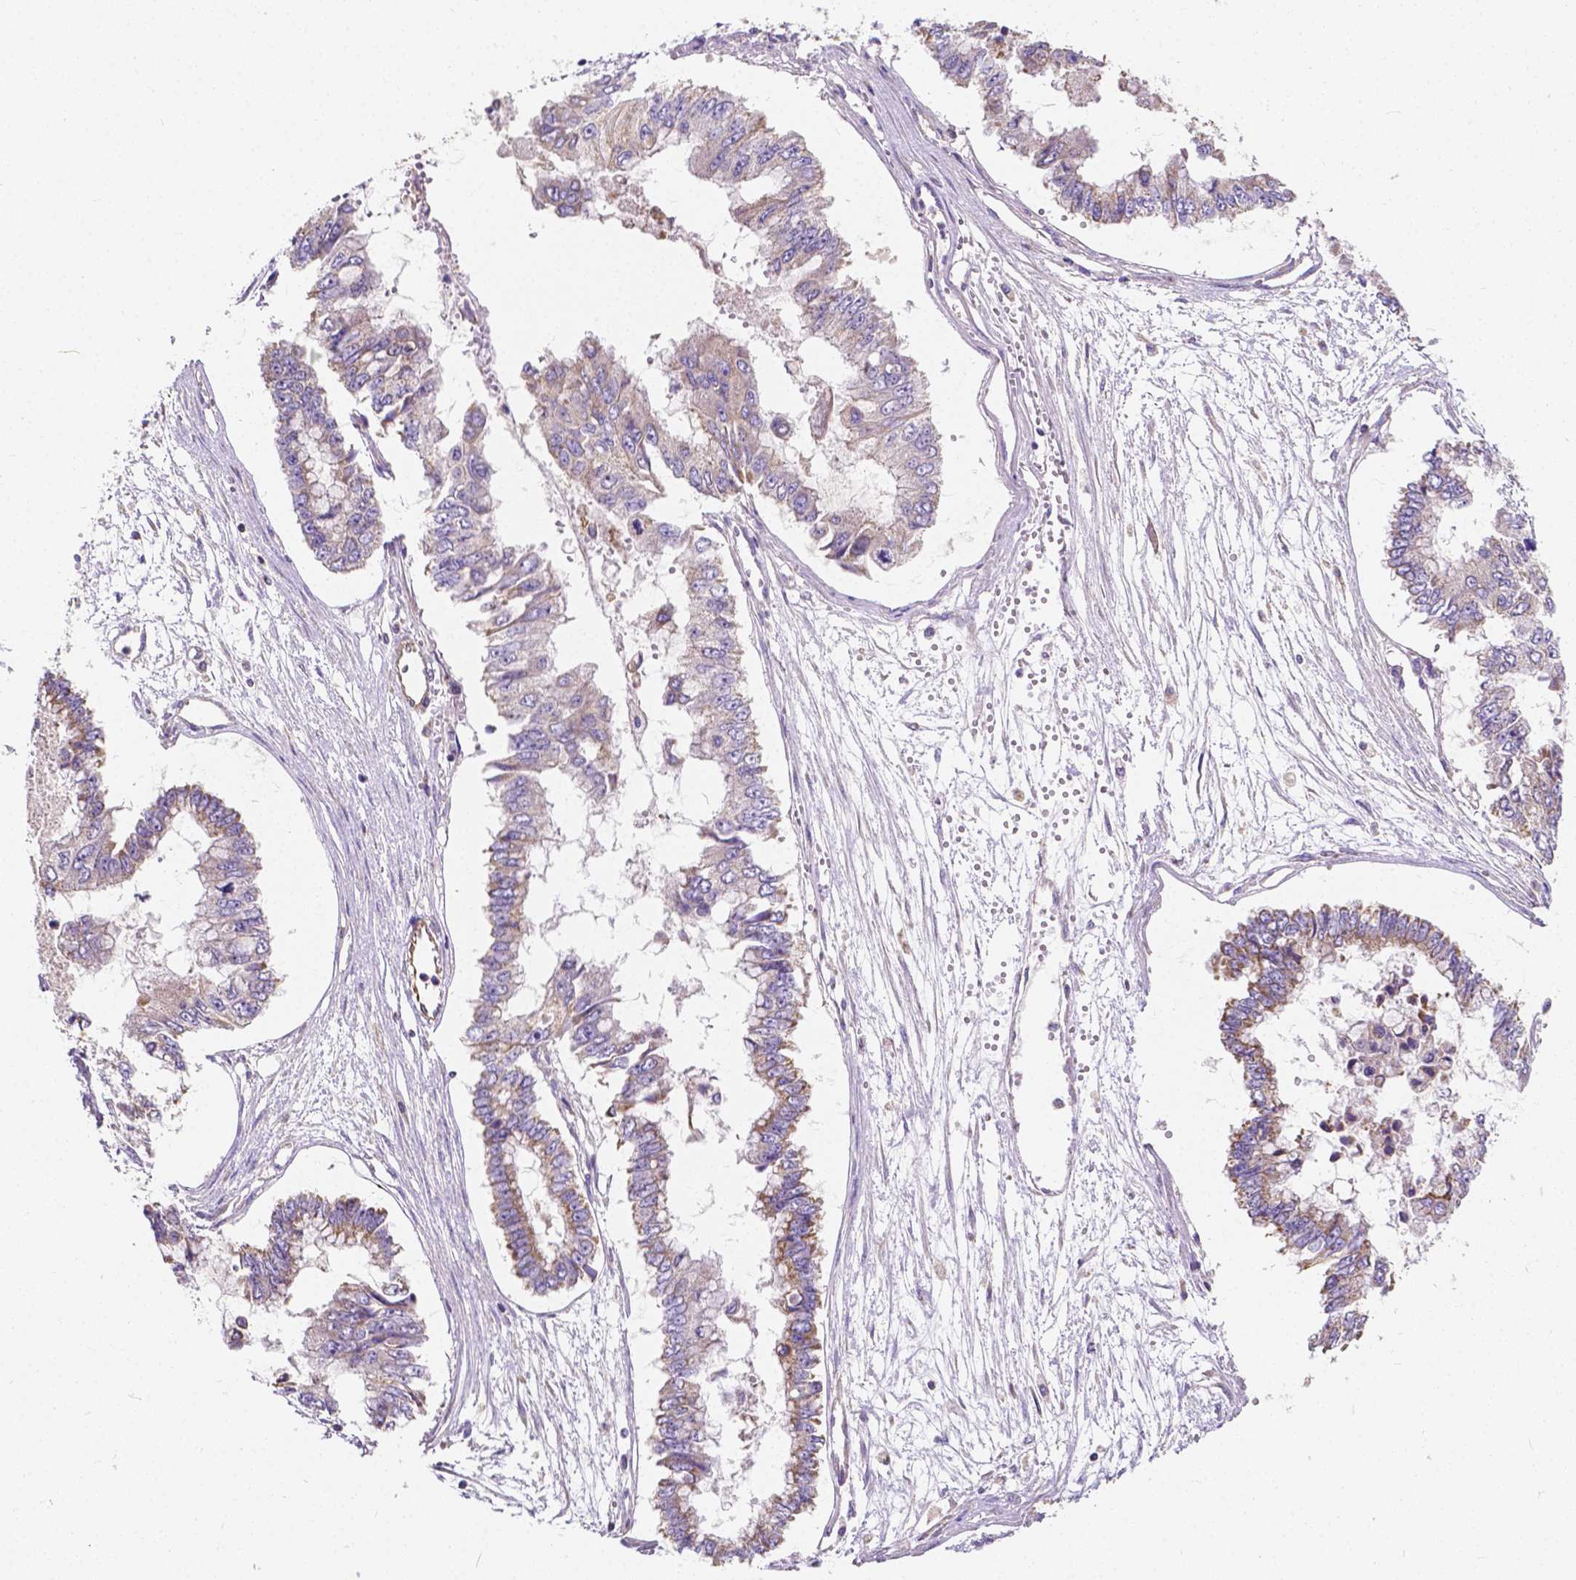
{"staining": {"intensity": "weak", "quantity": "<25%", "location": "cytoplasmic/membranous"}, "tissue": "ovarian cancer", "cell_type": "Tumor cells", "image_type": "cancer", "snomed": [{"axis": "morphology", "description": "Cystadenocarcinoma, mucinous, NOS"}, {"axis": "topography", "description": "Ovary"}], "caption": "Tumor cells are negative for protein expression in human ovarian mucinous cystadenocarcinoma. Brightfield microscopy of immunohistochemistry stained with DAB (3,3'-diaminobenzidine) (brown) and hematoxylin (blue), captured at high magnification.", "gene": "RAB20", "patient": {"sex": "female", "age": 72}}